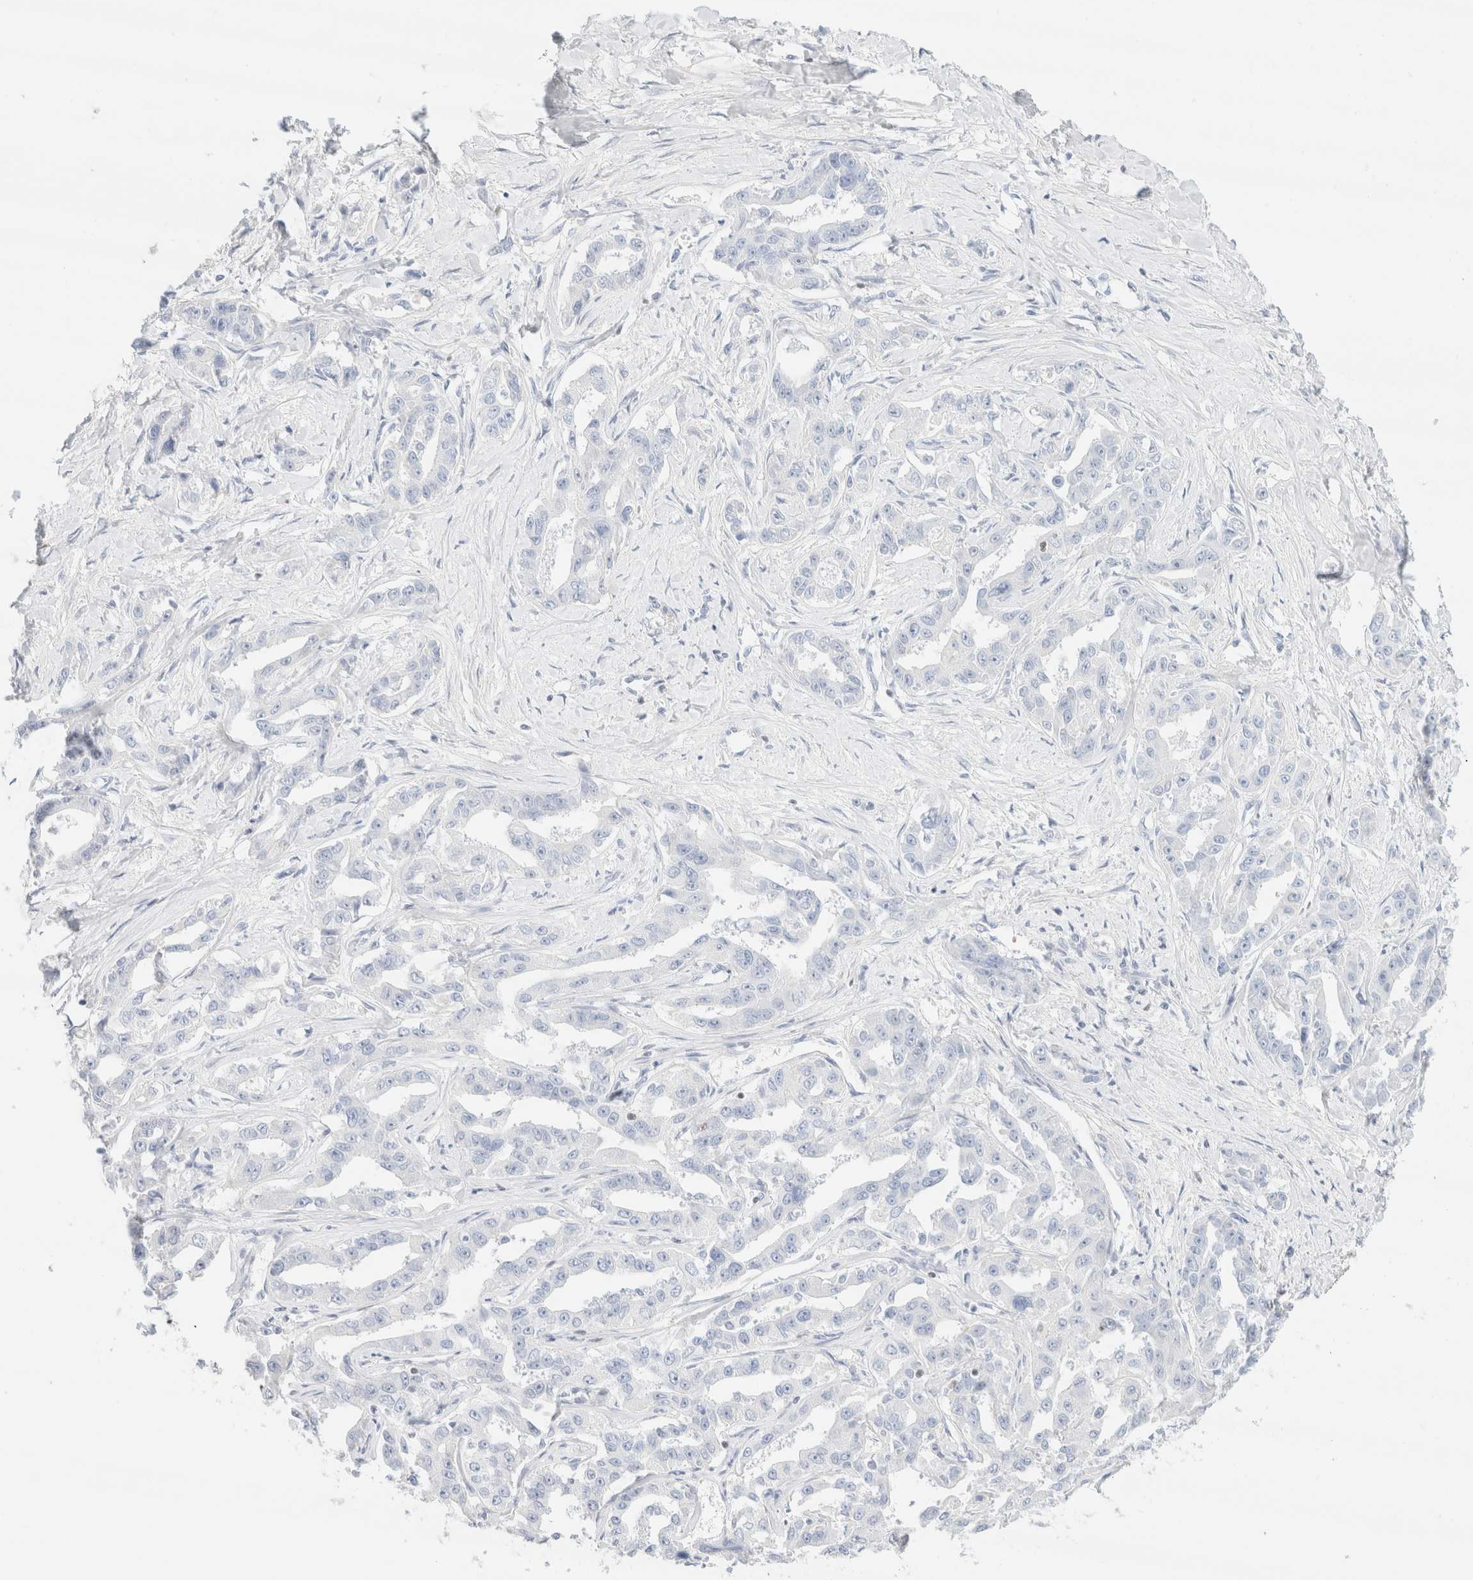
{"staining": {"intensity": "negative", "quantity": "none", "location": "none"}, "tissue": "liver cancer", "cell_type": "Tumor cells", "image_type": "cancer", "snomed": [{"axis": "morphology", "description": "Cholangiocarcinoma"}, {"axis": "topography", "description": "Liver"}], "caption": "This is an immunohistochemistry (IHC) image of liver cholangiocarcinoma. There is no expression in tumor cells.", "gene": "IKZF3", "patient": {"sex": "male", "age": 59}}